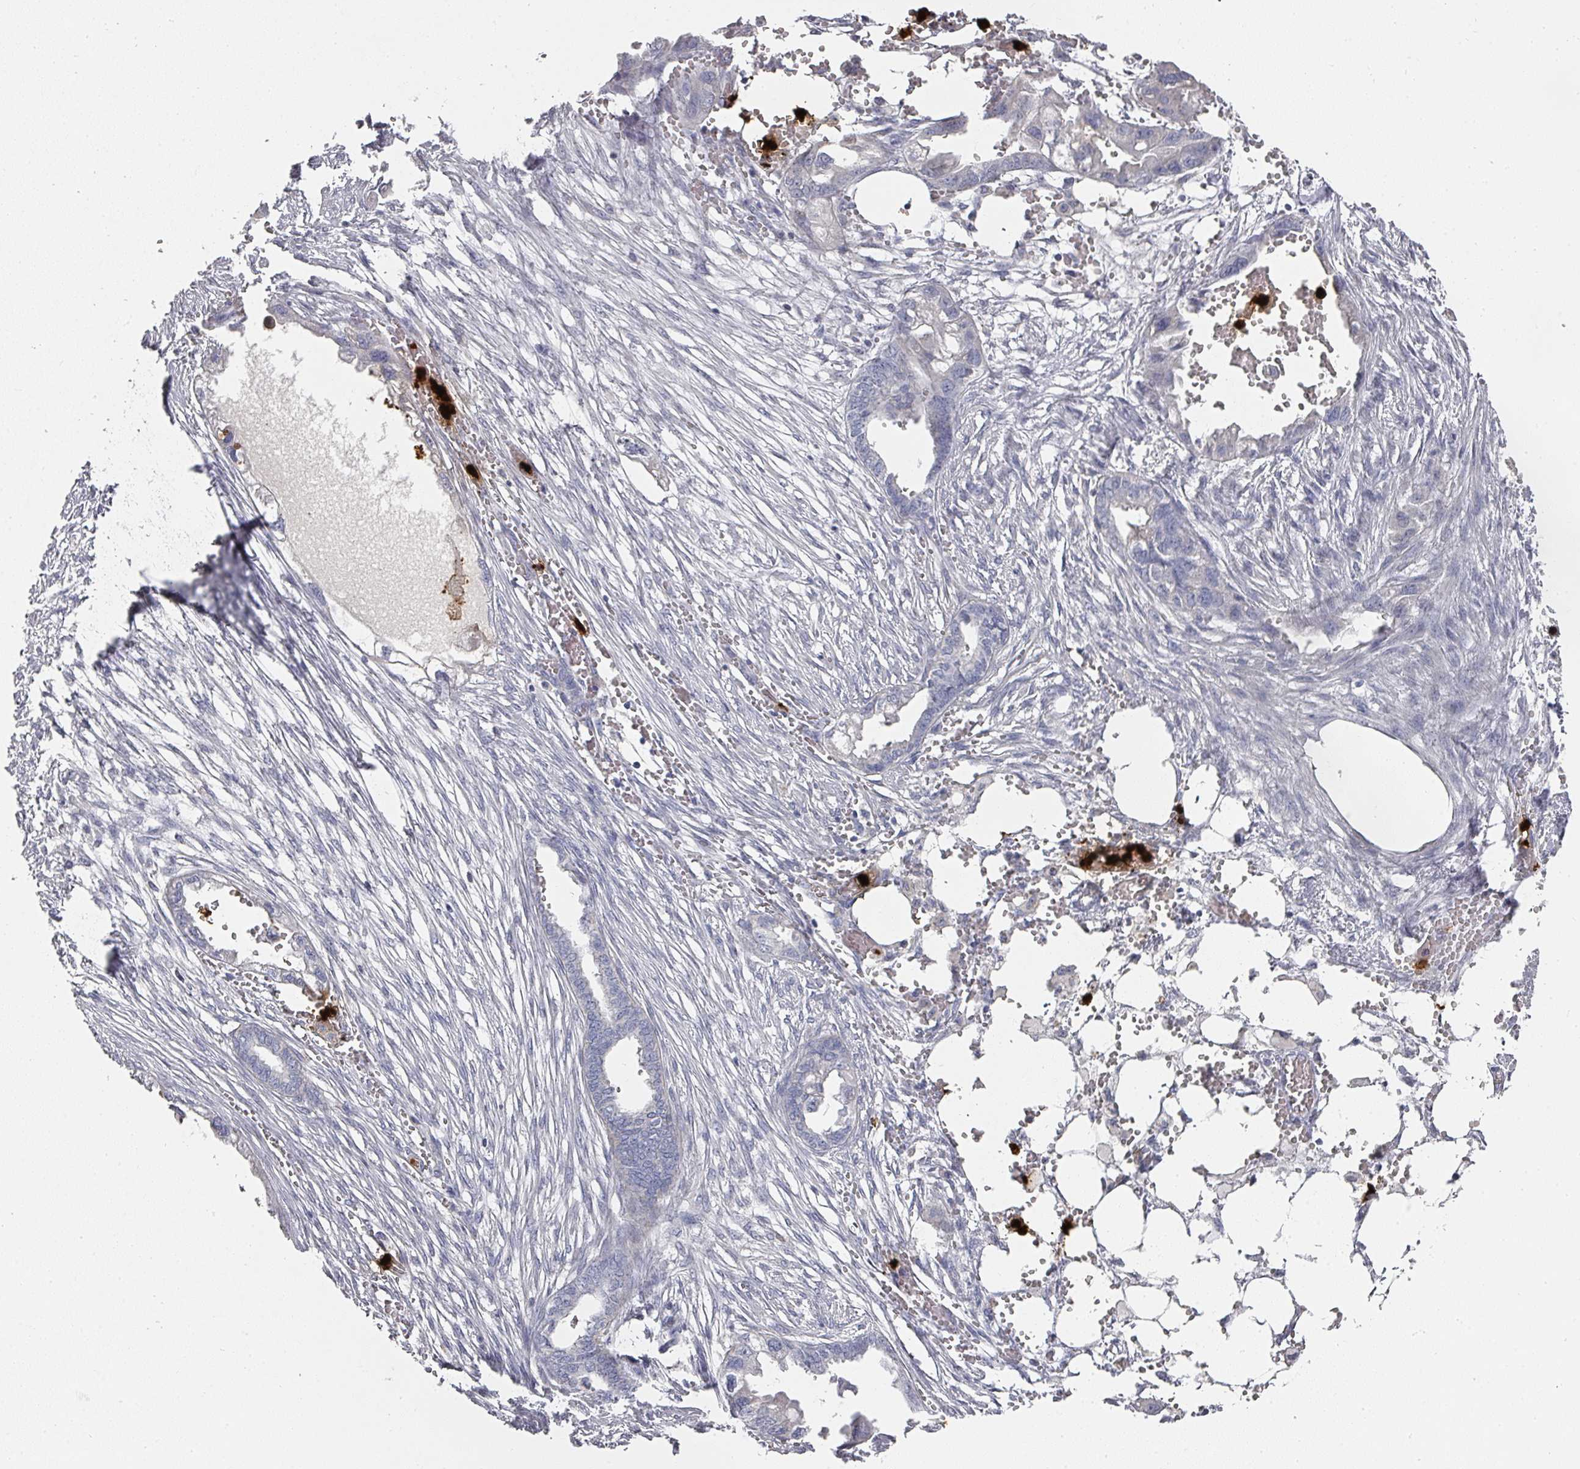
{"staining": {"intensity": "negative", "quantity": "none", "location": "none"}, "tissue": "endometrial cancer", "cell_type": "Tumor cells", "image_type": "cancer", "snomed": [{"axis": "morphology", "description": "Adenocarcinoma, NOS"}, {"axis": "morphology", "description": "Adenocarcinoma, metastatic, NOS"}, {"axis": "topography", "description": "Adipose tissue"}, {"axis": "topography", "description": "Endometrium"}], "caption": "High magnification brightfield microscopy of adenocarcinoma (endometrial) stained with DAB (brown) and counterstained with hematoxylin (blue): tumor cells show no significant staining.", "gene": "CAMP", "patient": {"sex": "female", "age": 67}}